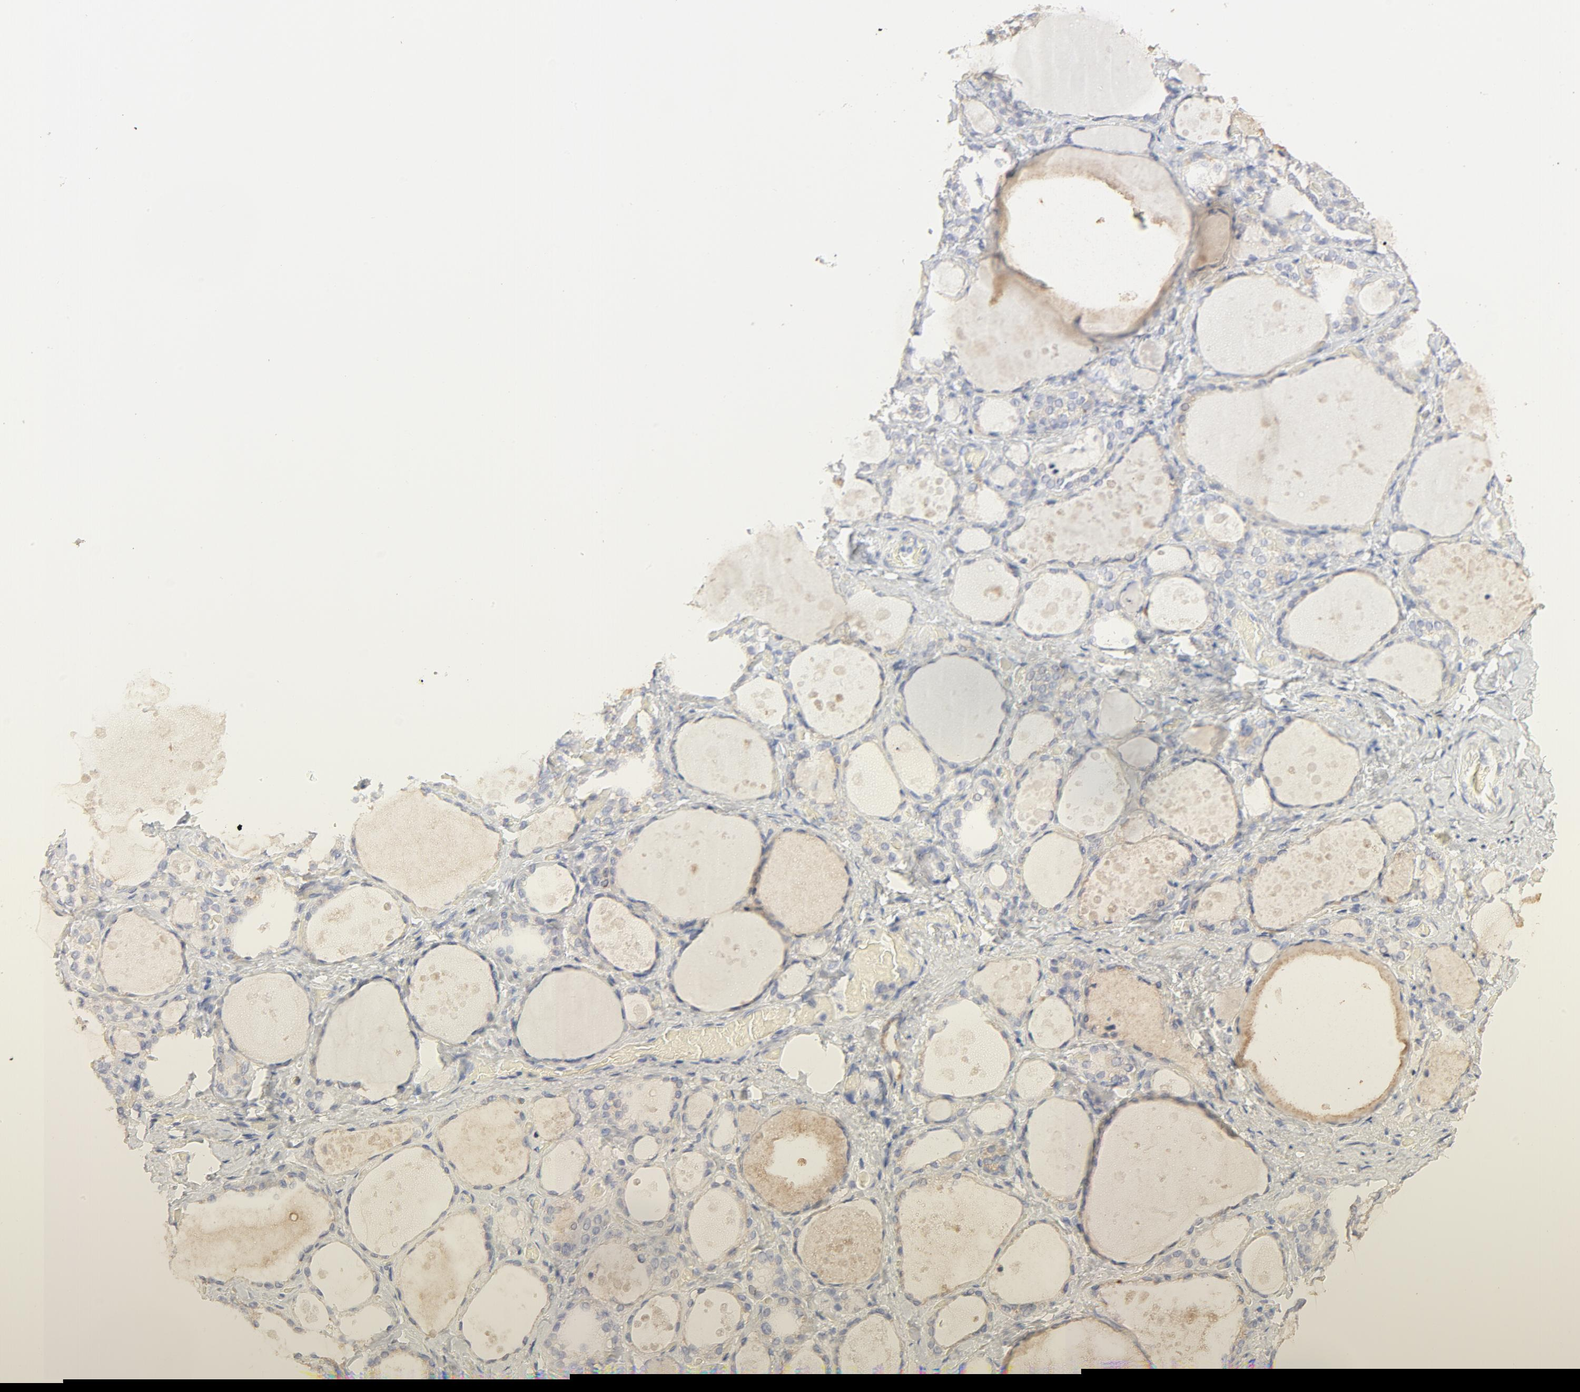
{"staining": {"intensity": "negative", "quantity": "none", "location": "none"}, "tissue": "thyroid gland", "cell_type": "Glandular cells", "image_type": "normal", "snomed": [{"axis": "morphology", "description": "Normal tissue, NOS"}, {"axis": "topography", "description": "Thyroid gland"}], "caption": "Immunohistochemistry photomicrograph of normal thyroid gland stained for a protein (brown), which exhibits no expression in glandular cells. (DAB (3,3'-diaminobenzidine) immunohistochemistry visualized using brightfield microscopy, high magnification).", "gene": "FCGBP", "patient": {"sex": "female", "age": 75}}